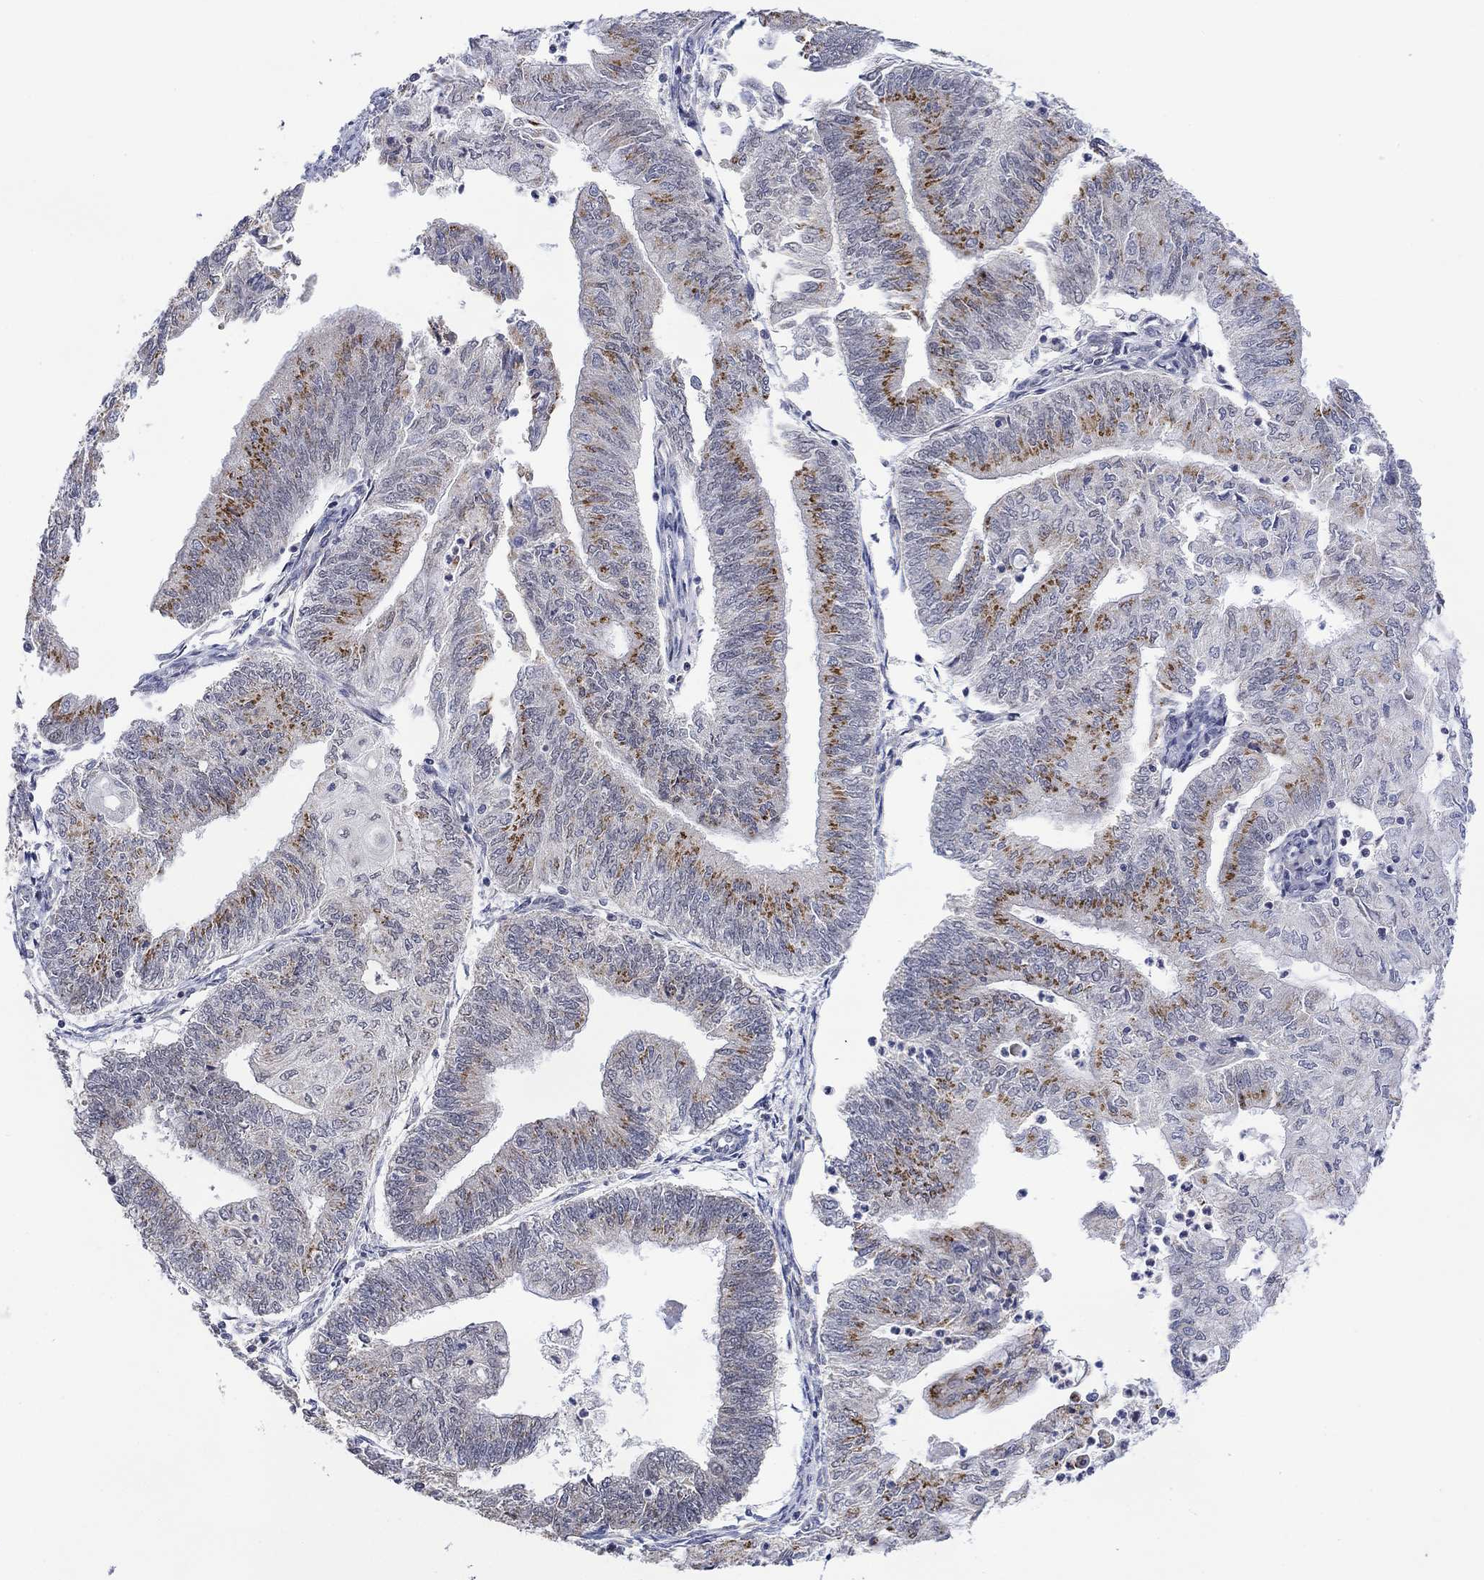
{"staining": {"intensity": "strong", "quantity": "25%-75%", "location": "cytoplasmic/membranous"}, "tissue": "endometrial cancer", "cell_type": "Tumor cells", "image_type": "cancer", "snomed": [{"axis": "morphology", "description": "Adenocarcinoma, NOS"}, {"axis": "topography", "description": "Endometrium"}], "caption": "A histopathology image showing strong cytoplasmic/membranous staining in about 25%-75% of tumor cells in endometrial cancer (adenocarcinoma), as visualized by brown immunohistochemical staining.", "gene": "SLC48A1", "patient": {"sex": "female", "age": 59}}